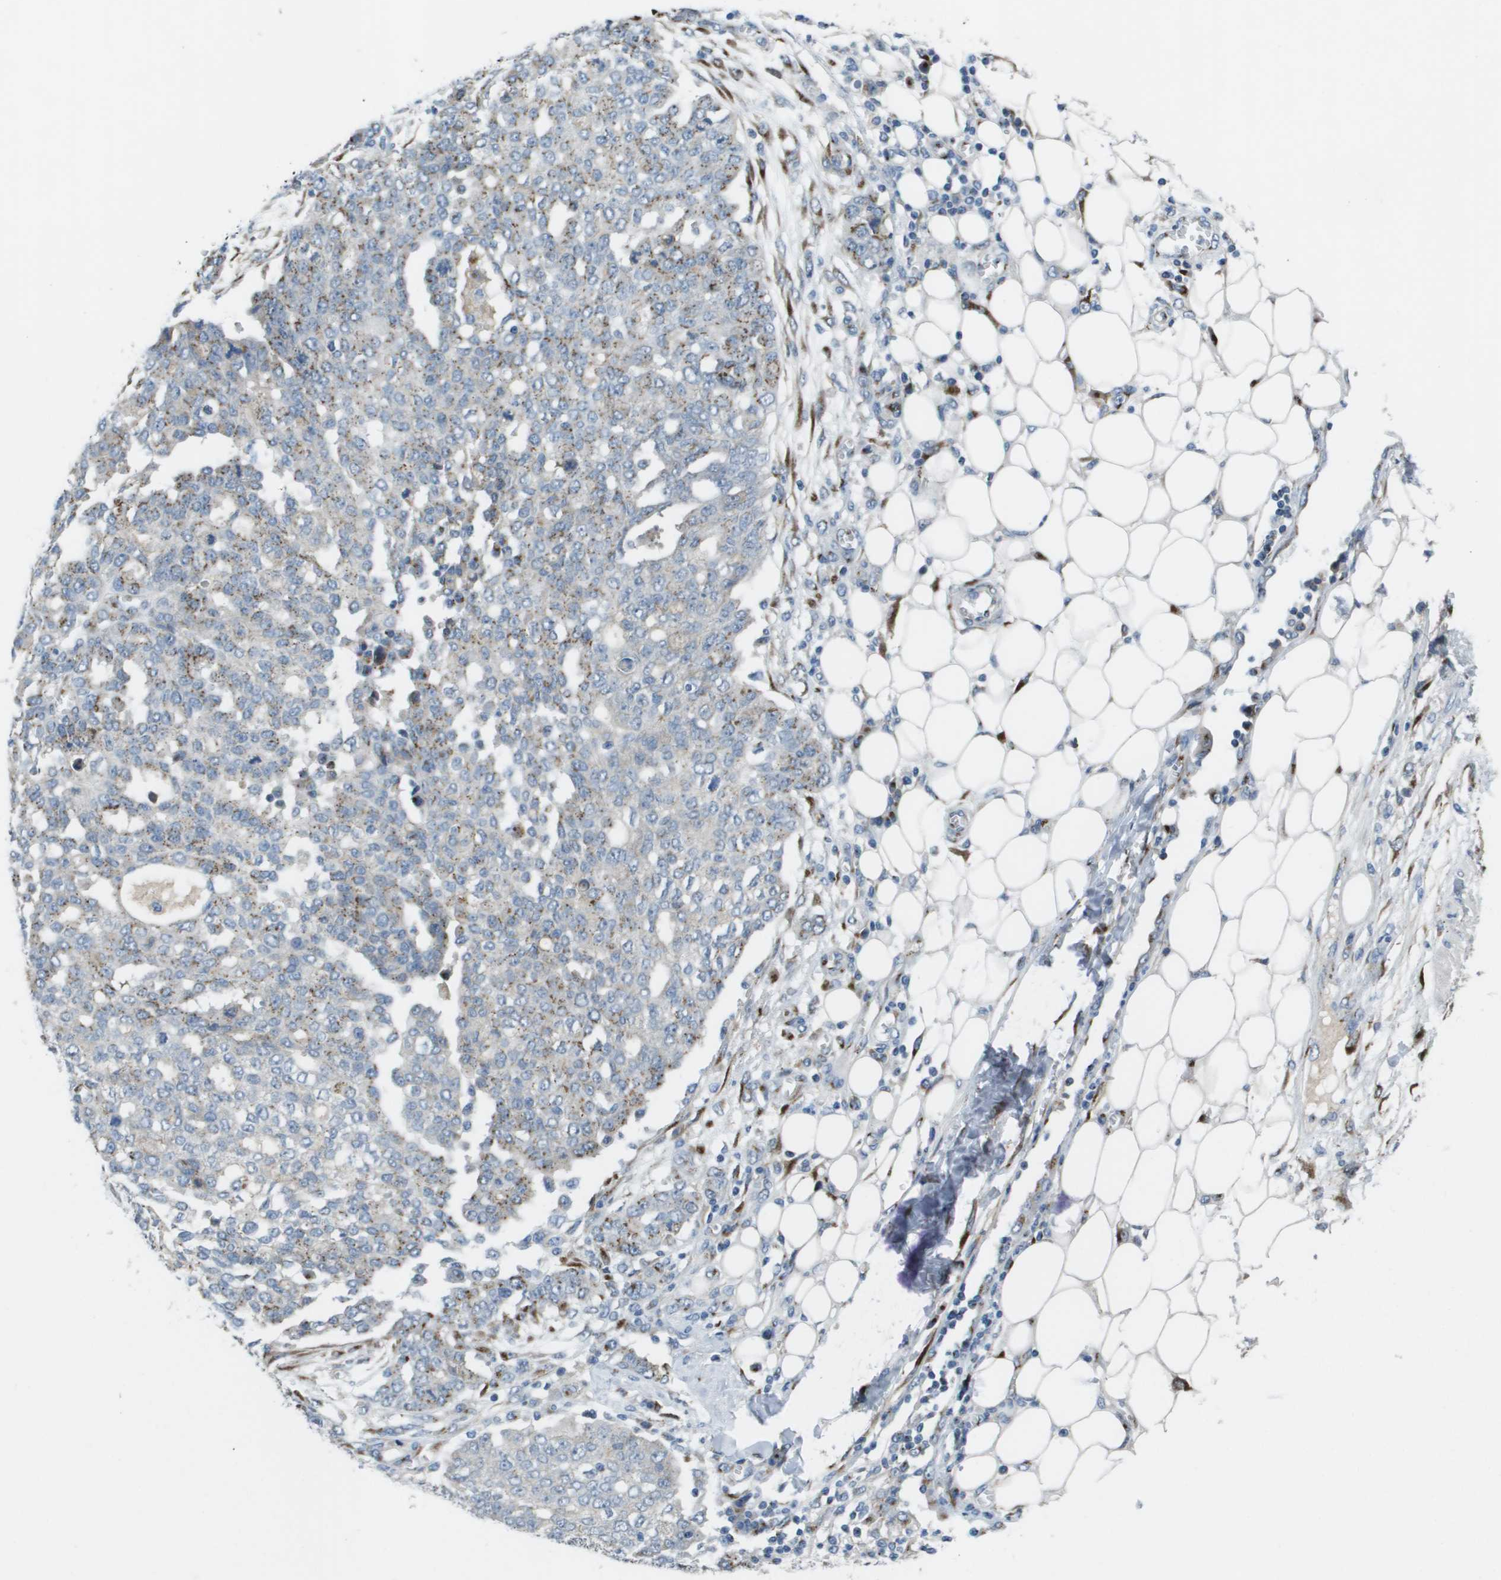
{"staining": {"intensity": "moderate", "quantity": "<25%", "location": "cytoplasmic/membranous"}, "tissue": "ovarian cancer", "cell_type": "Tumor cells", "image_type": "cancer", "snomed": [{"axis": "morphology", "description": "Cystadenocarcinoma, serous, NOS"}, {"axis": "topography", "description": "Soft tissue"}, {"axis": "topography", "description": "Ovary"}], "caption": "Immunohistochemical staining of human ovarian cancer (serous cystadenocarcinoma) exhibits low levels of moderate cytoplasmic/membranous staining in about <25% of tumor cells.", "gene": "QSOX2", "patient": {"sex": "female", "age": 57}}